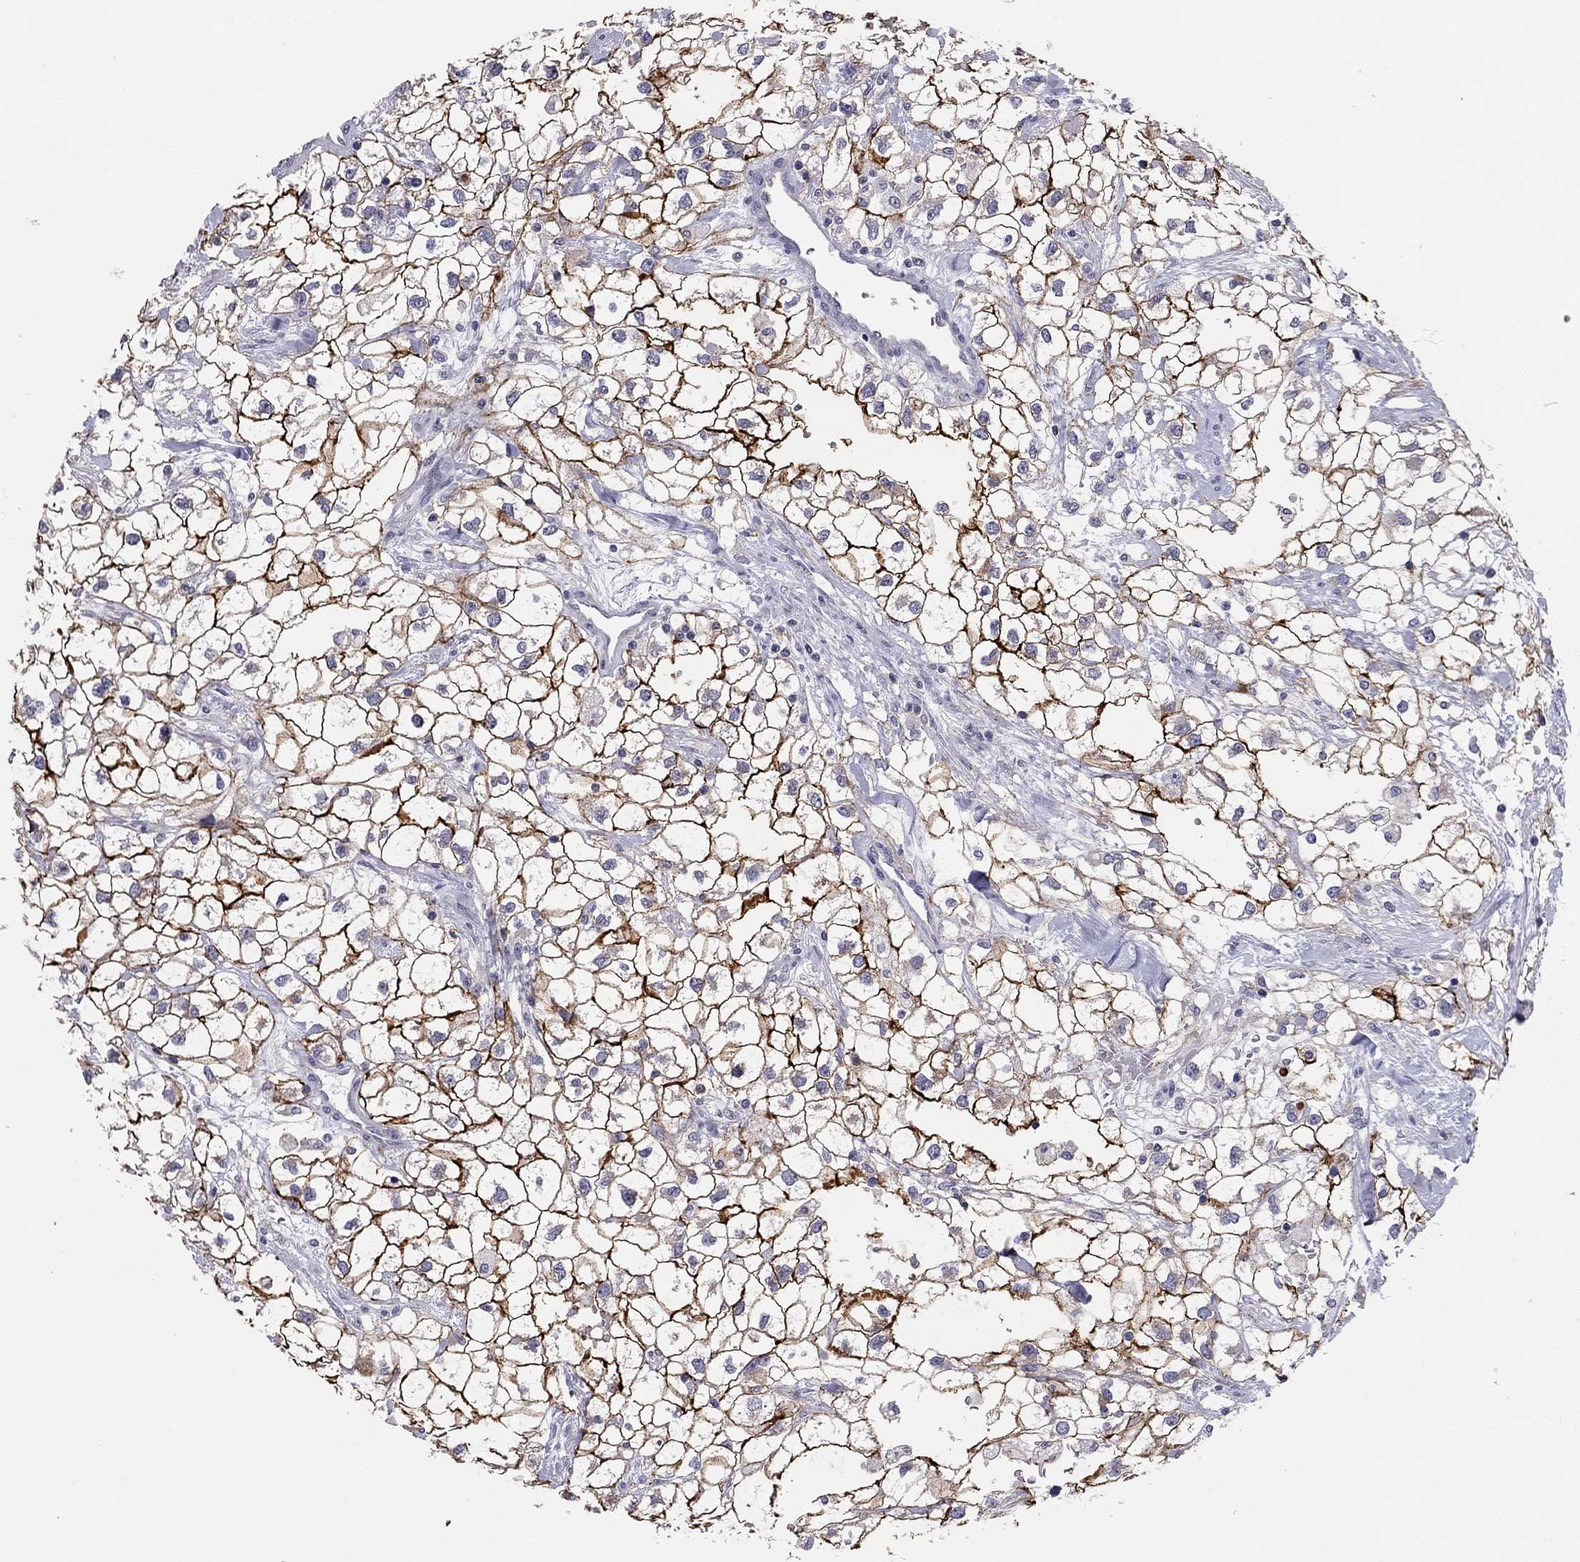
{"staining": {"intensity": "strong", "quantity": ">75%", "location": "cytoplasmic/membranous"}, "tissue": "renal cancer", "cell_type": "Tumor cells", "image_type": "cancer", "snomed": [{"axis": "morphology", "description": "Adenocarcinoma, NOS"}, {"axis": "topography", "description": "Kidney"}], "caption": "Tumor cells exhibit high levels of strong cytoplasmic/membranous positivity in about >75% of cells in human adenocarcinoma (renal).", "gene": "SCARB1", "patient": {"sex": "male", "age": 59}}